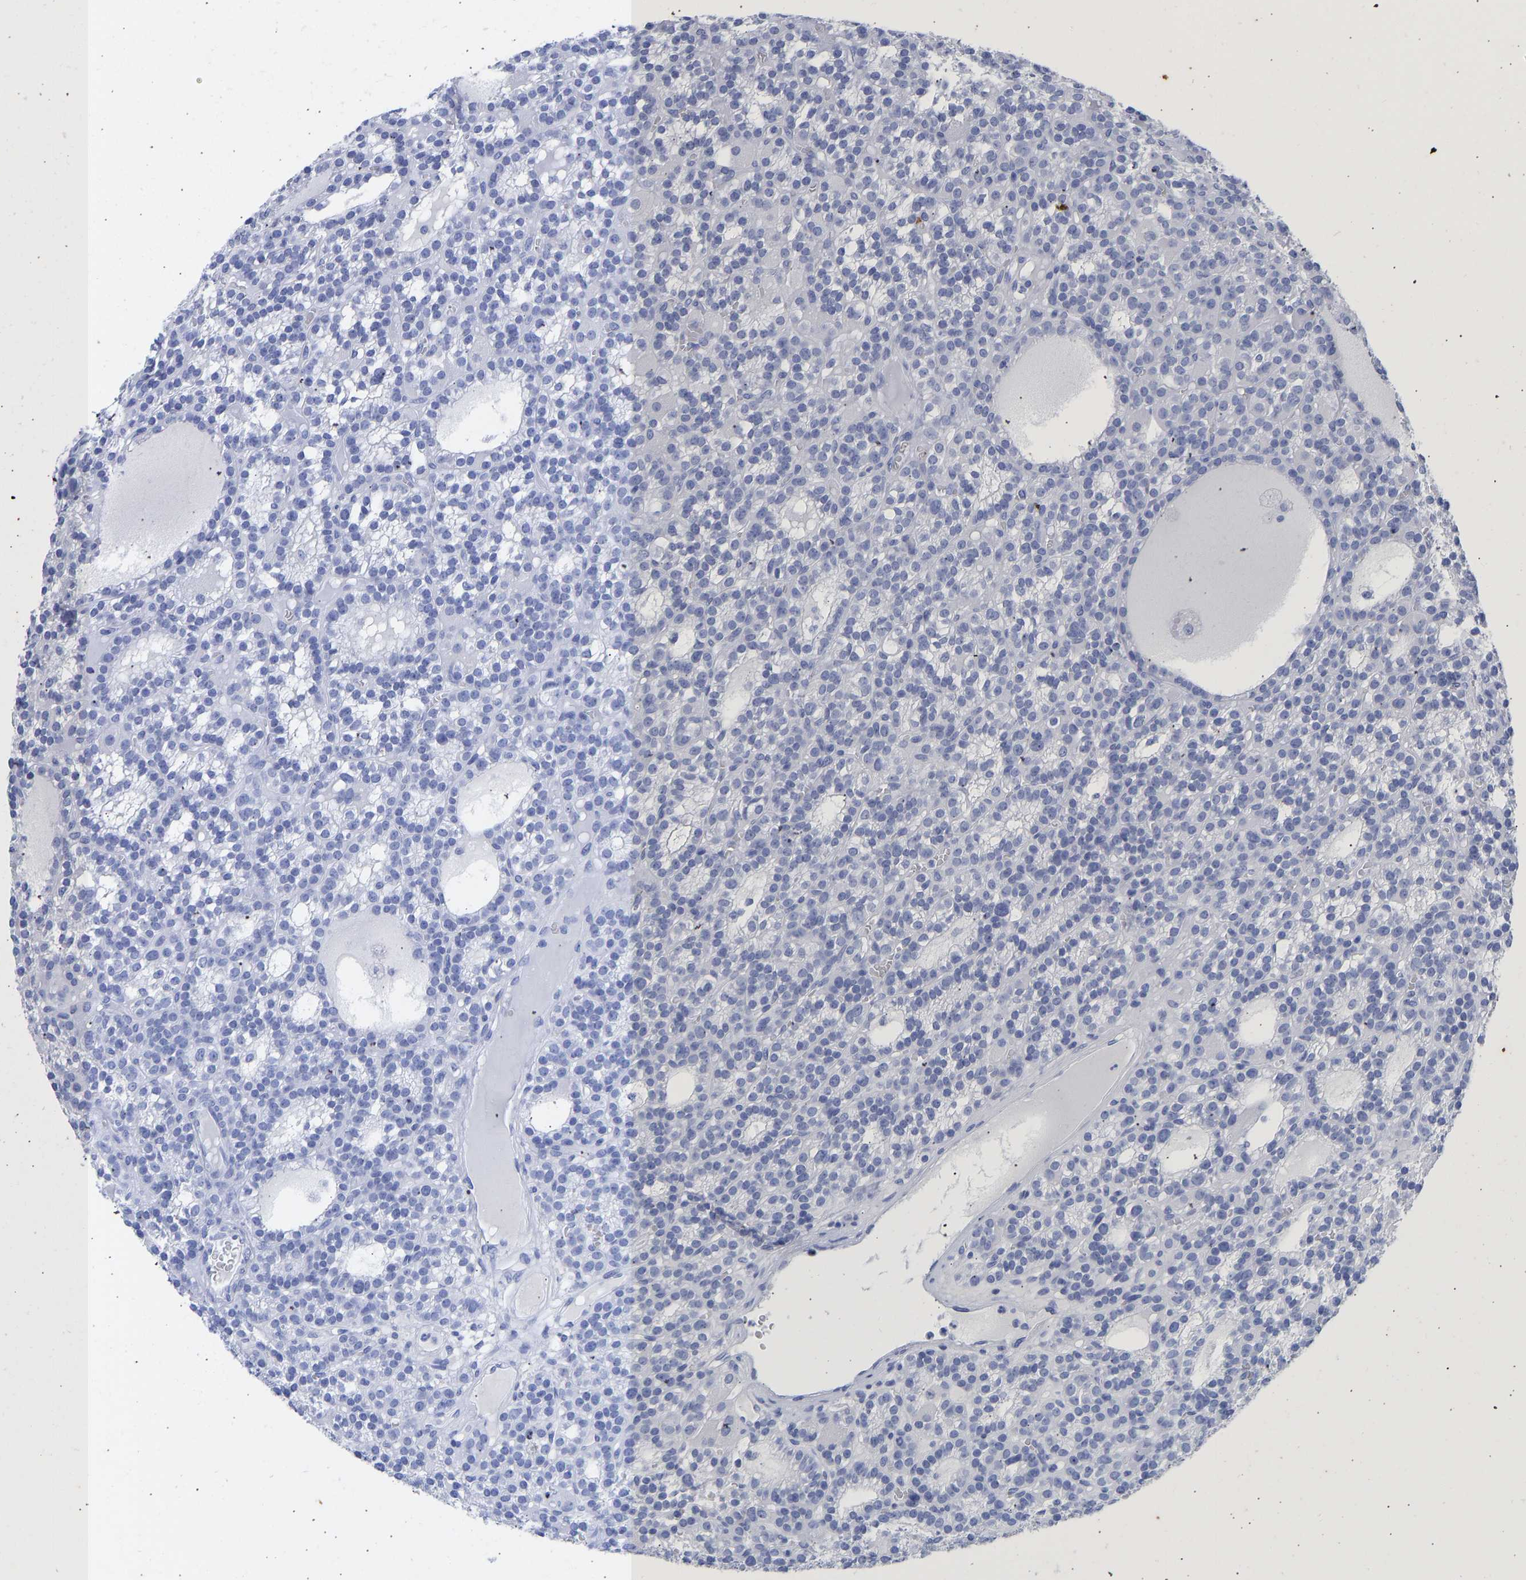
{"staining": {"intensity": "negative", "quantity": "none", "location": "none"}, "tissue": "parathyroid gland", "cell_type": "Glandular cells", "image_type": "normal", "snomed": [{"axis": "morphology", "description": "Normal tissue, NOS"}, {"axis": "morphology", "description": "Adenoma, NOS"}, {"axis": "topography", "description": "Parathyroid gland"}], "caption": "This is a photomicrograph of immunohistochemistry (IHC) staining of benign parathyroid gland, which shows no staining in glandular cells. Brightfield microscopy of immunohistochemistry stained with DAB (3,3'-diaminobenzidine) (brown) and hematoxylin (blue), captured at high magnification.", "gene": "KRT1", "patient": {"sex": "female", "age": 58}}